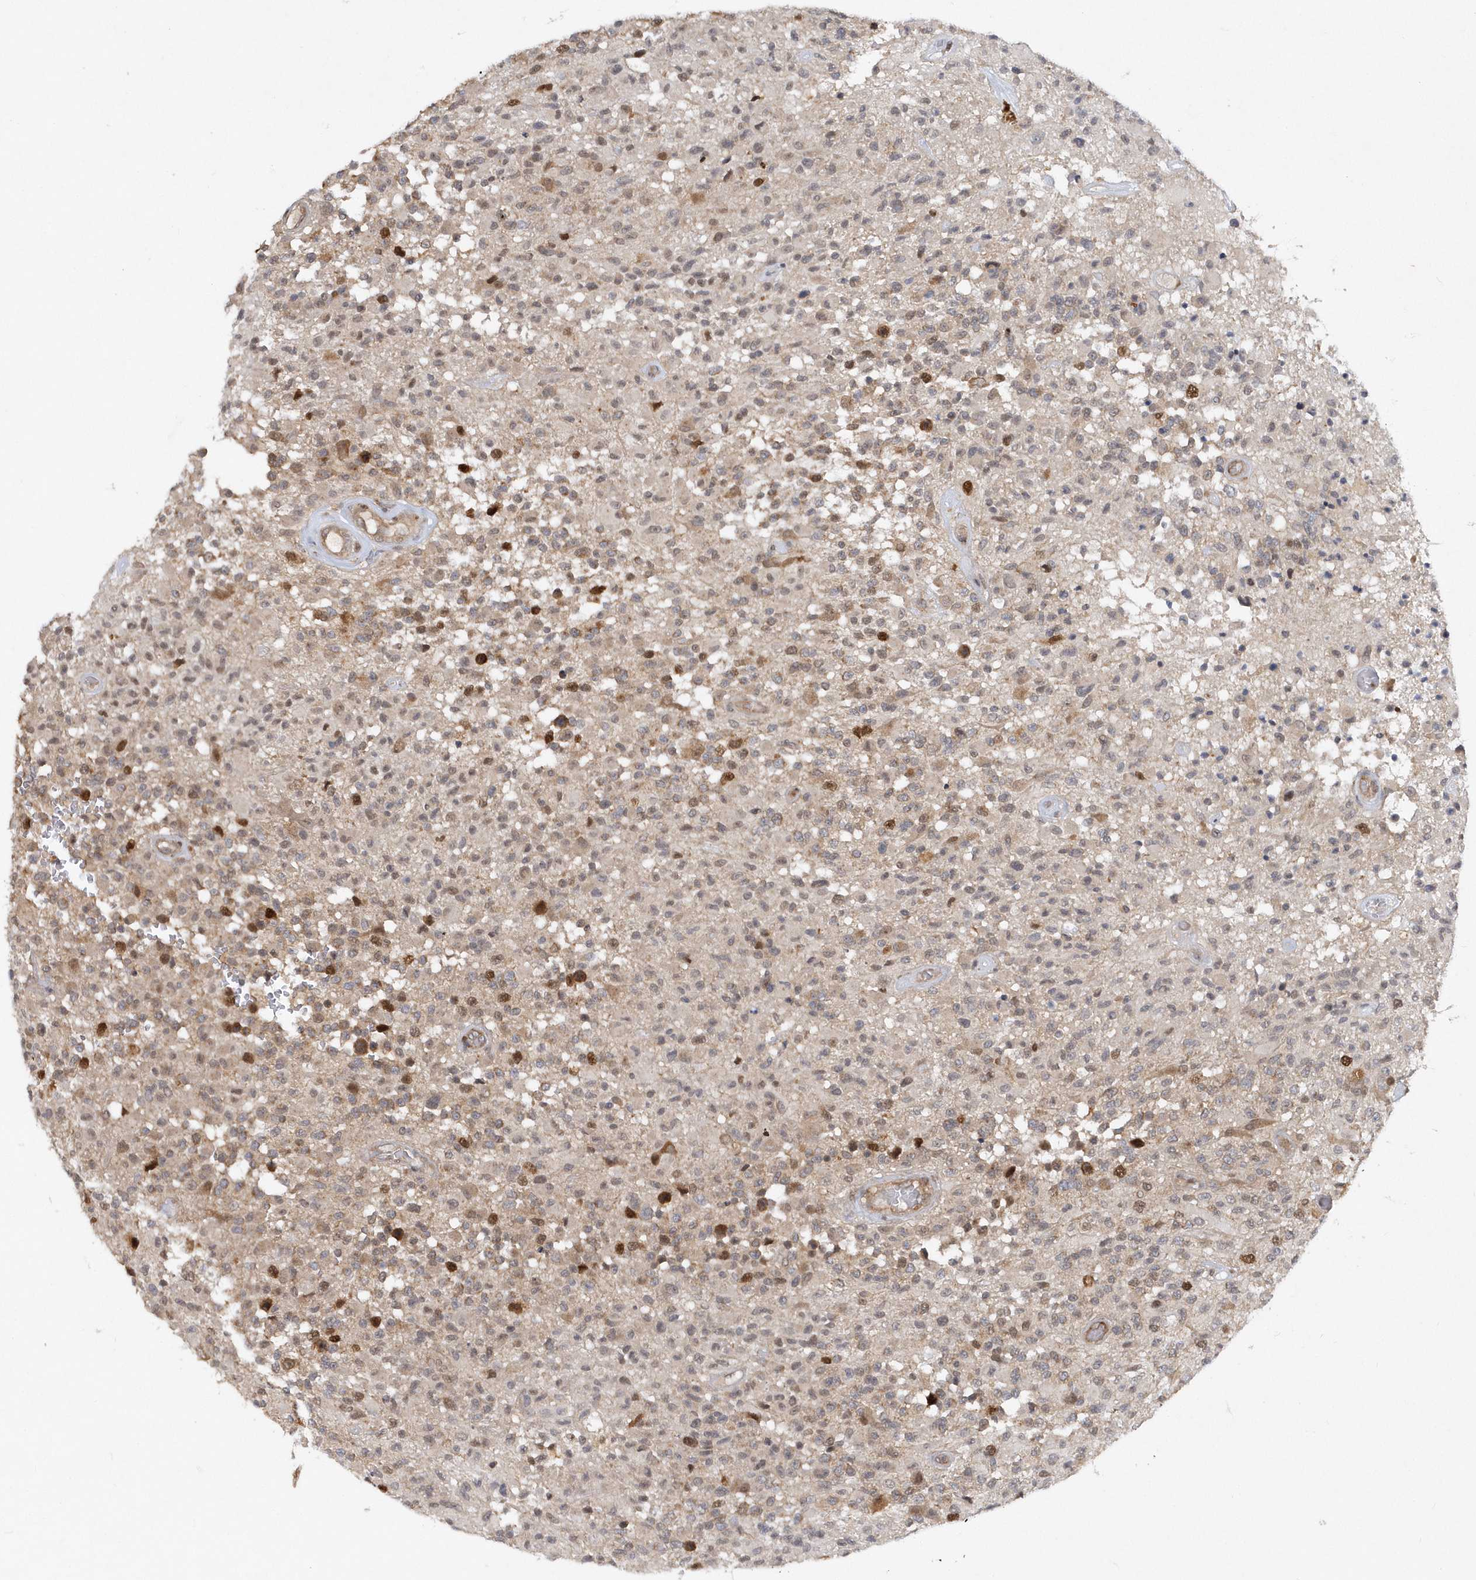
{"staining": {"intensity": "moderate", "quantity": "<25%", "location": "cytoplasmic/membranous,nuclear"}, "tissue": "glioma", "cell_type": "Tumor cells", "image_type": "cancer", "snomed": [{"axis": "morphology", "description": "Glioma, malignant, High grade"}, {"axis": "morphology", "description": "Glioblastoma, NOS"}, {"axis": "topography", "description": "Brain"}], "caption": "This histopathology image demonstrates IHC staining of glioma, with low moderate cytoplasmic/membranous and nuclear staining in about <25% of tumor cells.", "gene": "MXI1", "patient": {"sex": "male", "age": 60}}